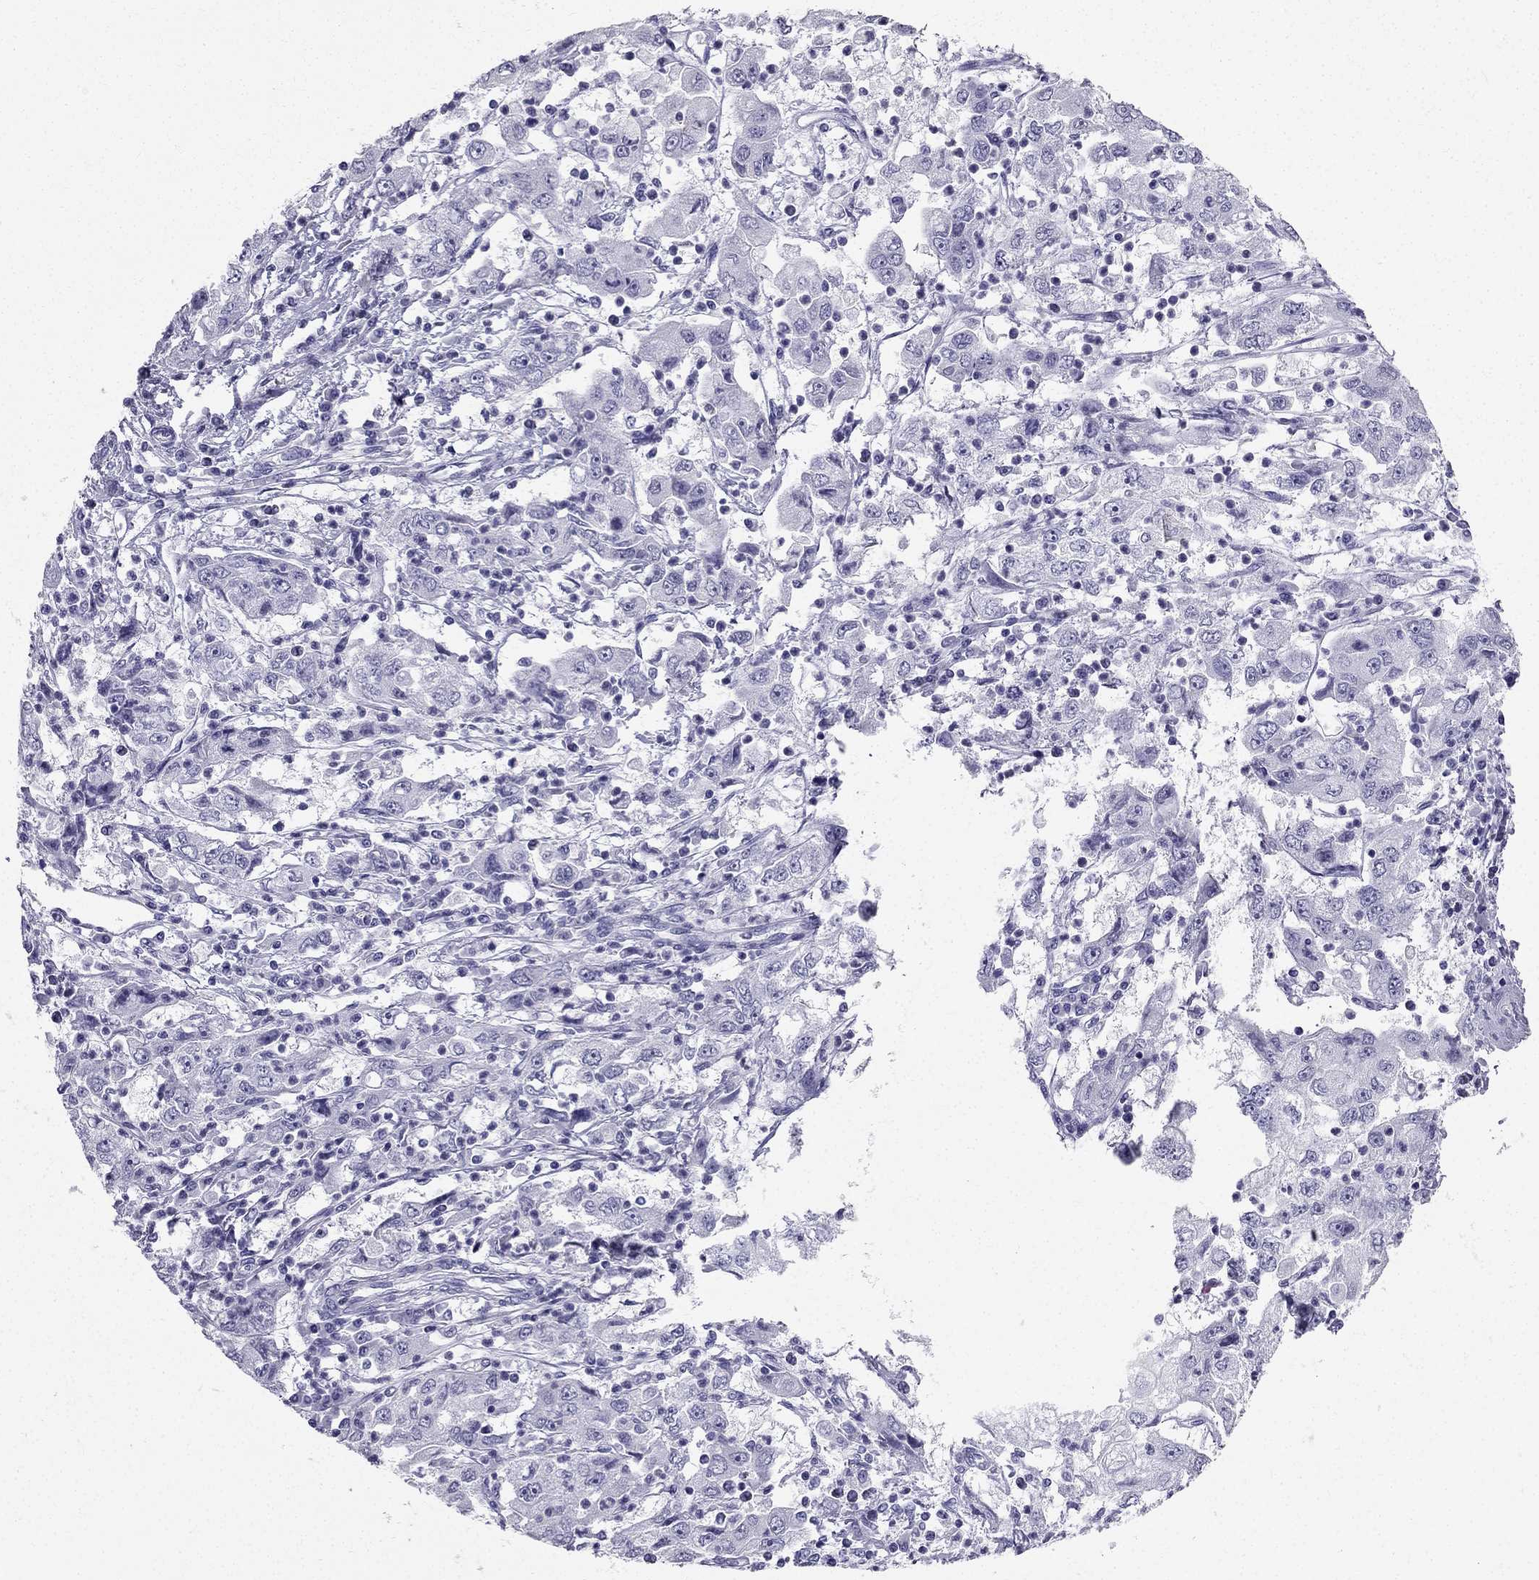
{"staining": {"intensity": "negative", "quantity": "none", "location": "none"}, "tissue": "cervical cancer", "cell_type": "Tumor cells", "image_type": "cancer", "snomed": [{"axis": "morphology", "description": "Squamous cell carcinoma, NOS"}, {"axis": "topography", "description": "Cervix"}], "caption": "Immunohistochemistry (IHC) image of neoplastic tissue: cervical squamous cell carcinoma stained with DAB displays no significant protein staining in tumor cells.", "gene": "TFF3", "patient": {"sex": "female", "age": 36}}